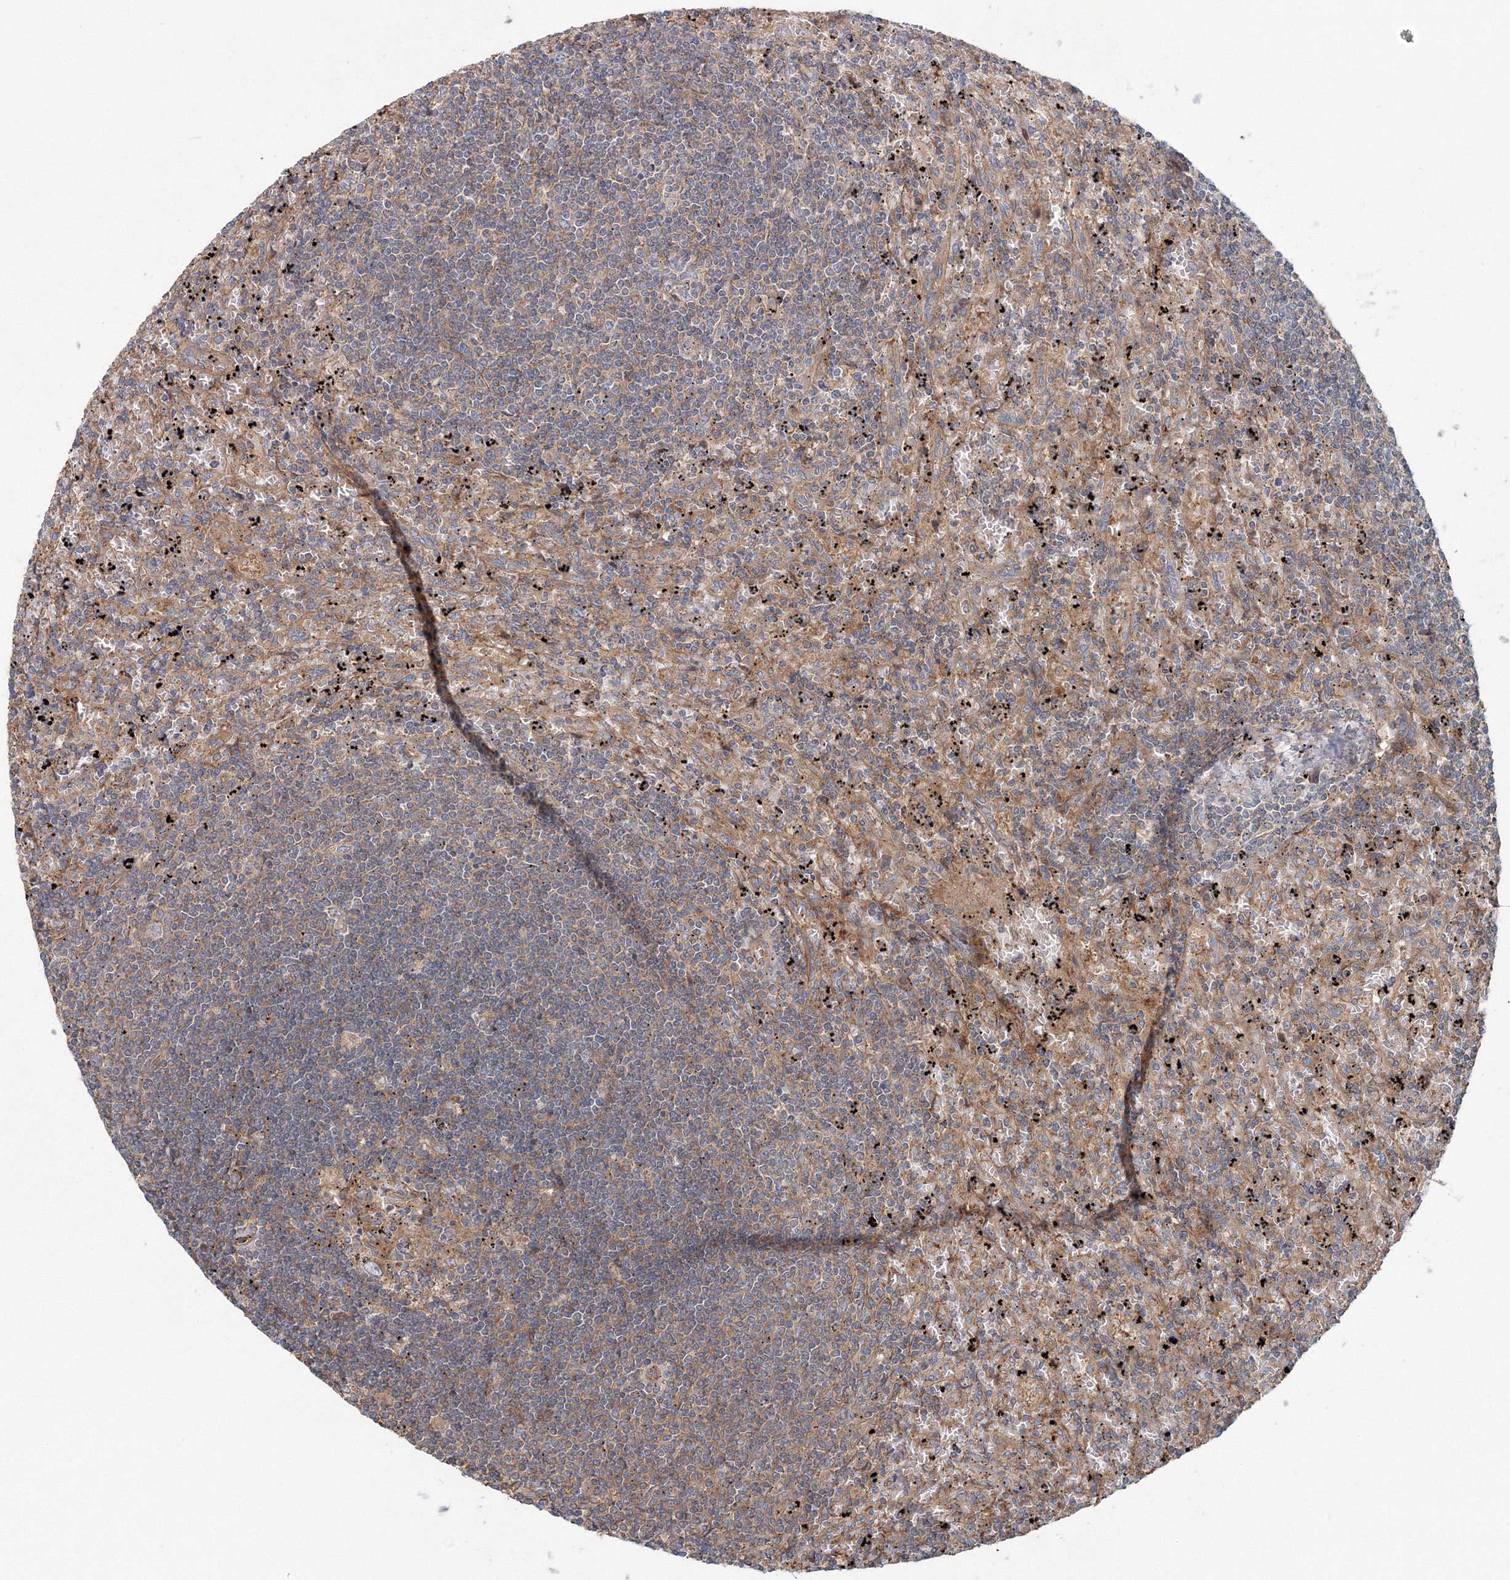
{"staining": {"intensity": "weak", "quantity": "<25%", "location": "cytoplasmic/membranous"}, "tissue": "lymphoma", "cell_type": "Tumor cells", "image_type": "cancer", "snomed": [{"axis": "morphology", "description": "Malignant lymphoma, non-Hodgkin's type, Low grade"}, {"axis": "topography", "description": "Spleen"}], "caption": "This is a photomicrograph of immunohistochemistry (IHC) staining of lymphoma, which shows no expression in tumor cells.", "gene": "EXOC1", "patient": {"sex": "male", "age": 76}}